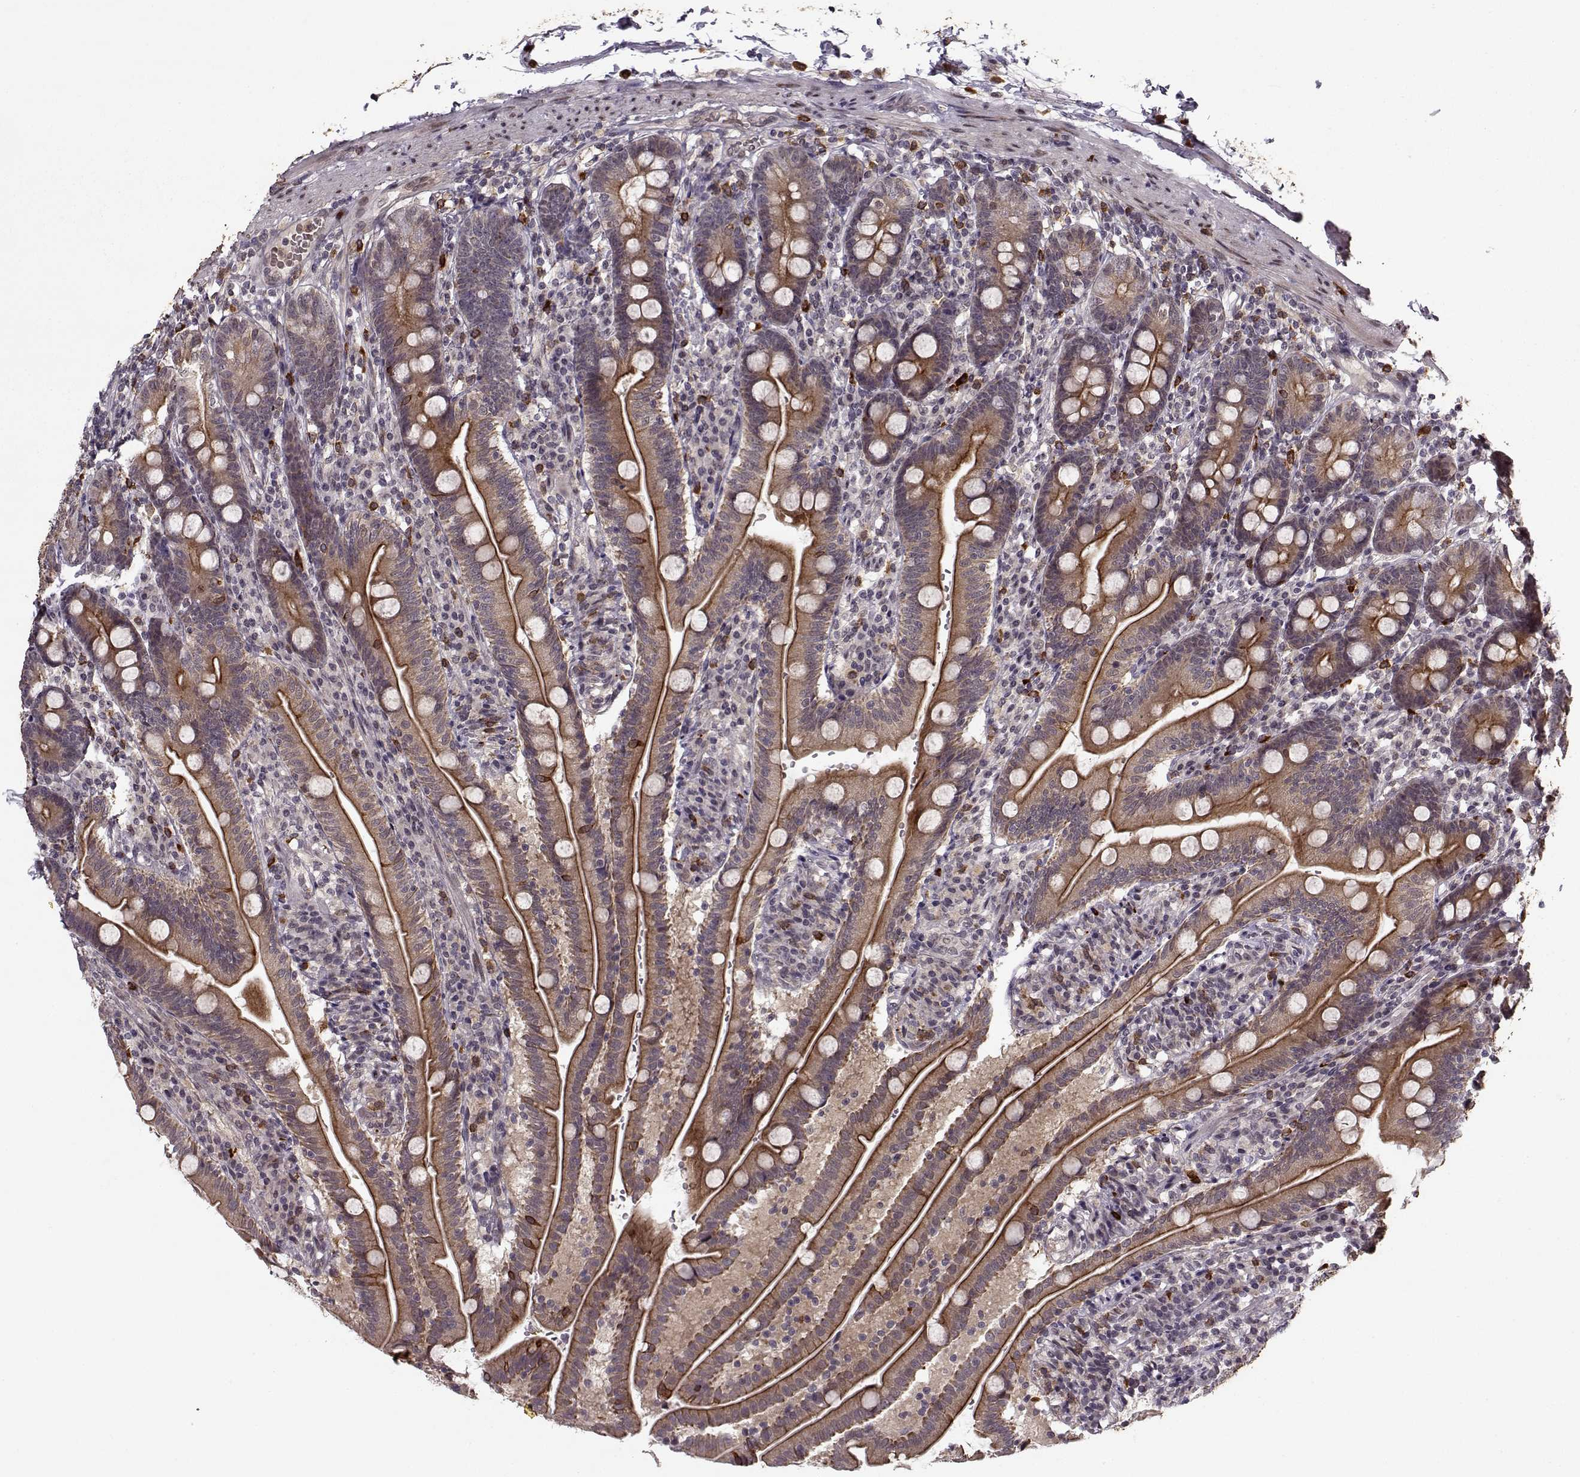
{"staining": {"intensity": "strong", "quantity": ">75%", "location": "cytoplasmic/membranous"}, "tissue": "duodenum", "cell_type": "Glandular cells", "image_type": "normal", "snomed": [{"axis": "morphology", "description": "Normal tissue, NOS"}, {"axis": "topography", "description": "Duodenum"}], "caption": "This photomicrograph demonstrates IHC staining of benign human duodenum, with high strong cytoplasmic/membranous positivity in approximately >75% of glandular cells.", "gene": "DENND4B", "patient": {"sex": "female", "age": 67}}